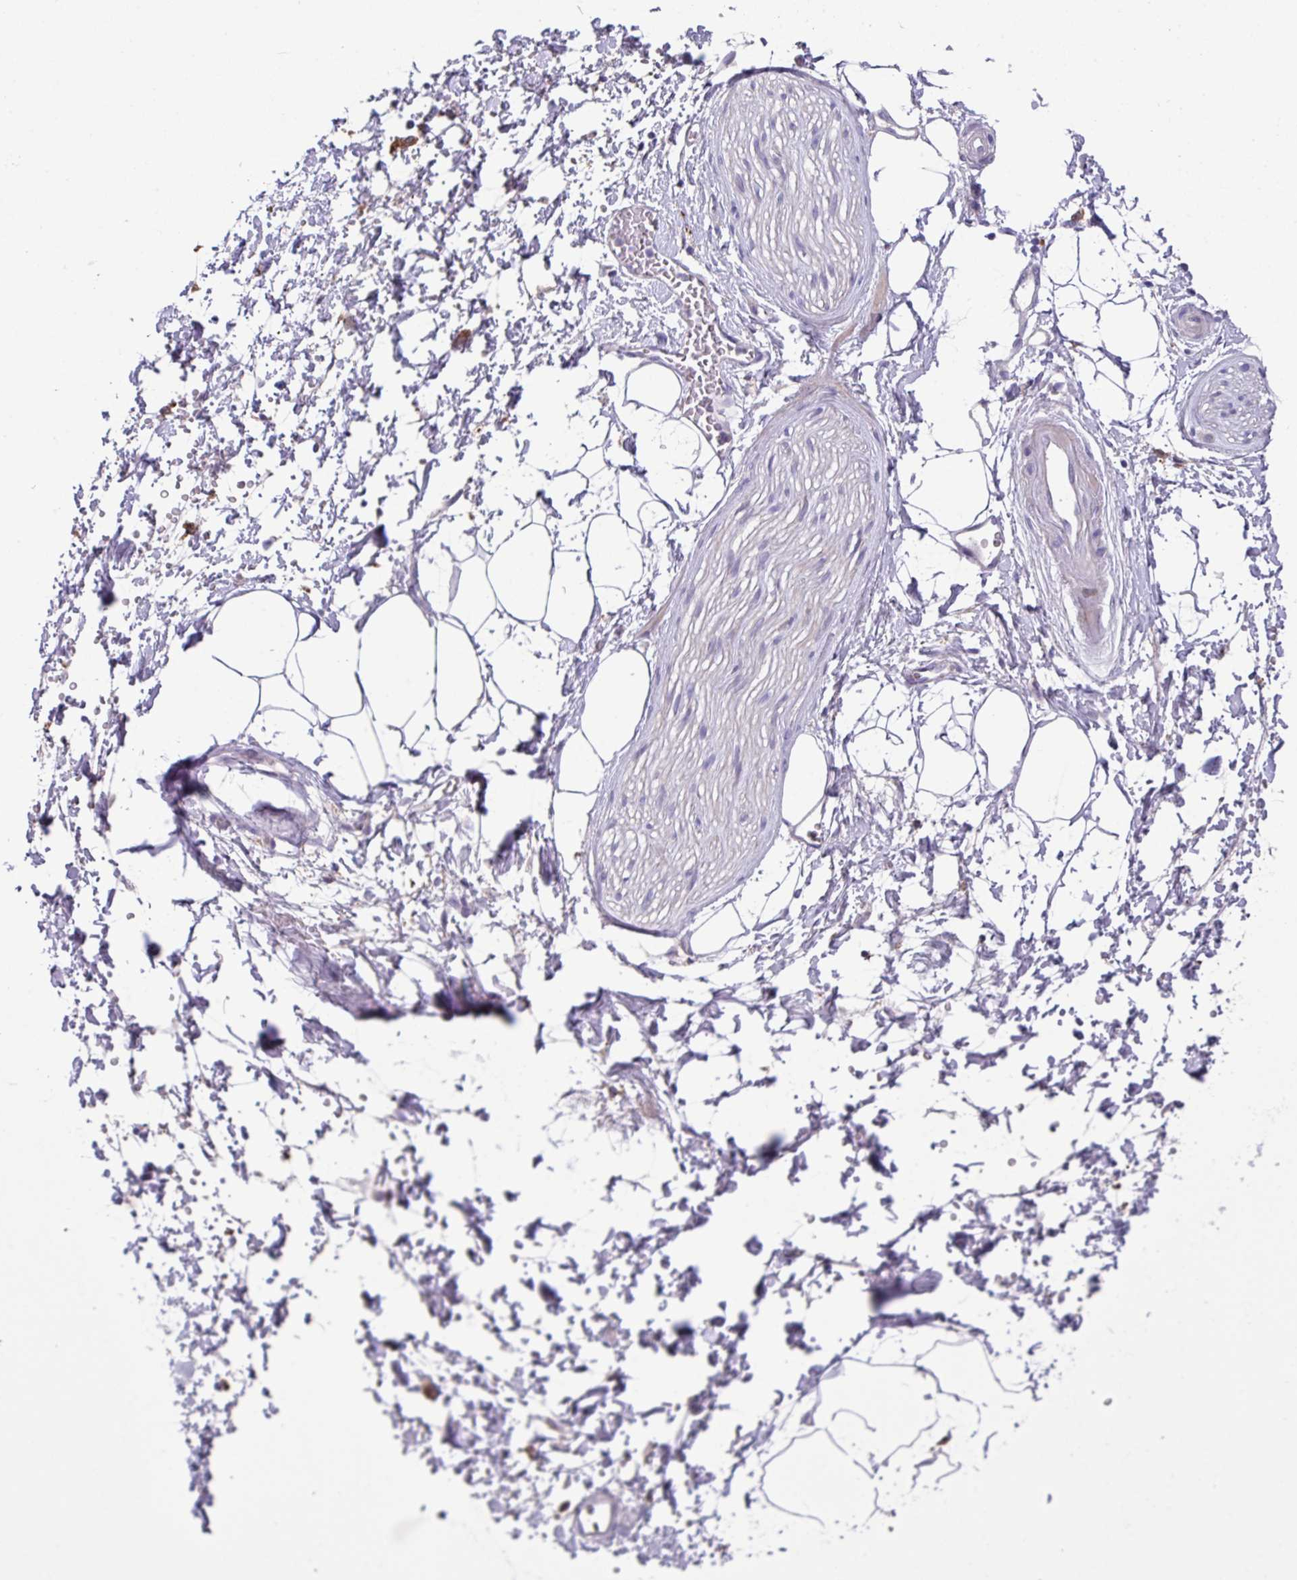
{"staining": {"intensity": "negative", "quantity": "none", "location": "none"}, "tissue": "adipose tissue", "cell_type": "Adipocytes", "image_type": "normal", "snomed": [{"axis": "morphology", "description": "Normal tissue, NOS"}, {"axis": "topography", "description": "Prostate"}, {"axis": "topography", "description": "Peripheral nerve tissue"}], "caption": "Protein analysis of benign adipose tissue shows no significant positivity in adipocytes. Brightfield microscopy of IHC stained with DAB (3,3'-diaminobenzidine) (brown) and hematoxylin (blue), captured at high magnification.", "gene": "IQCJ", "patient": {"sex": "male", "age": 55}}